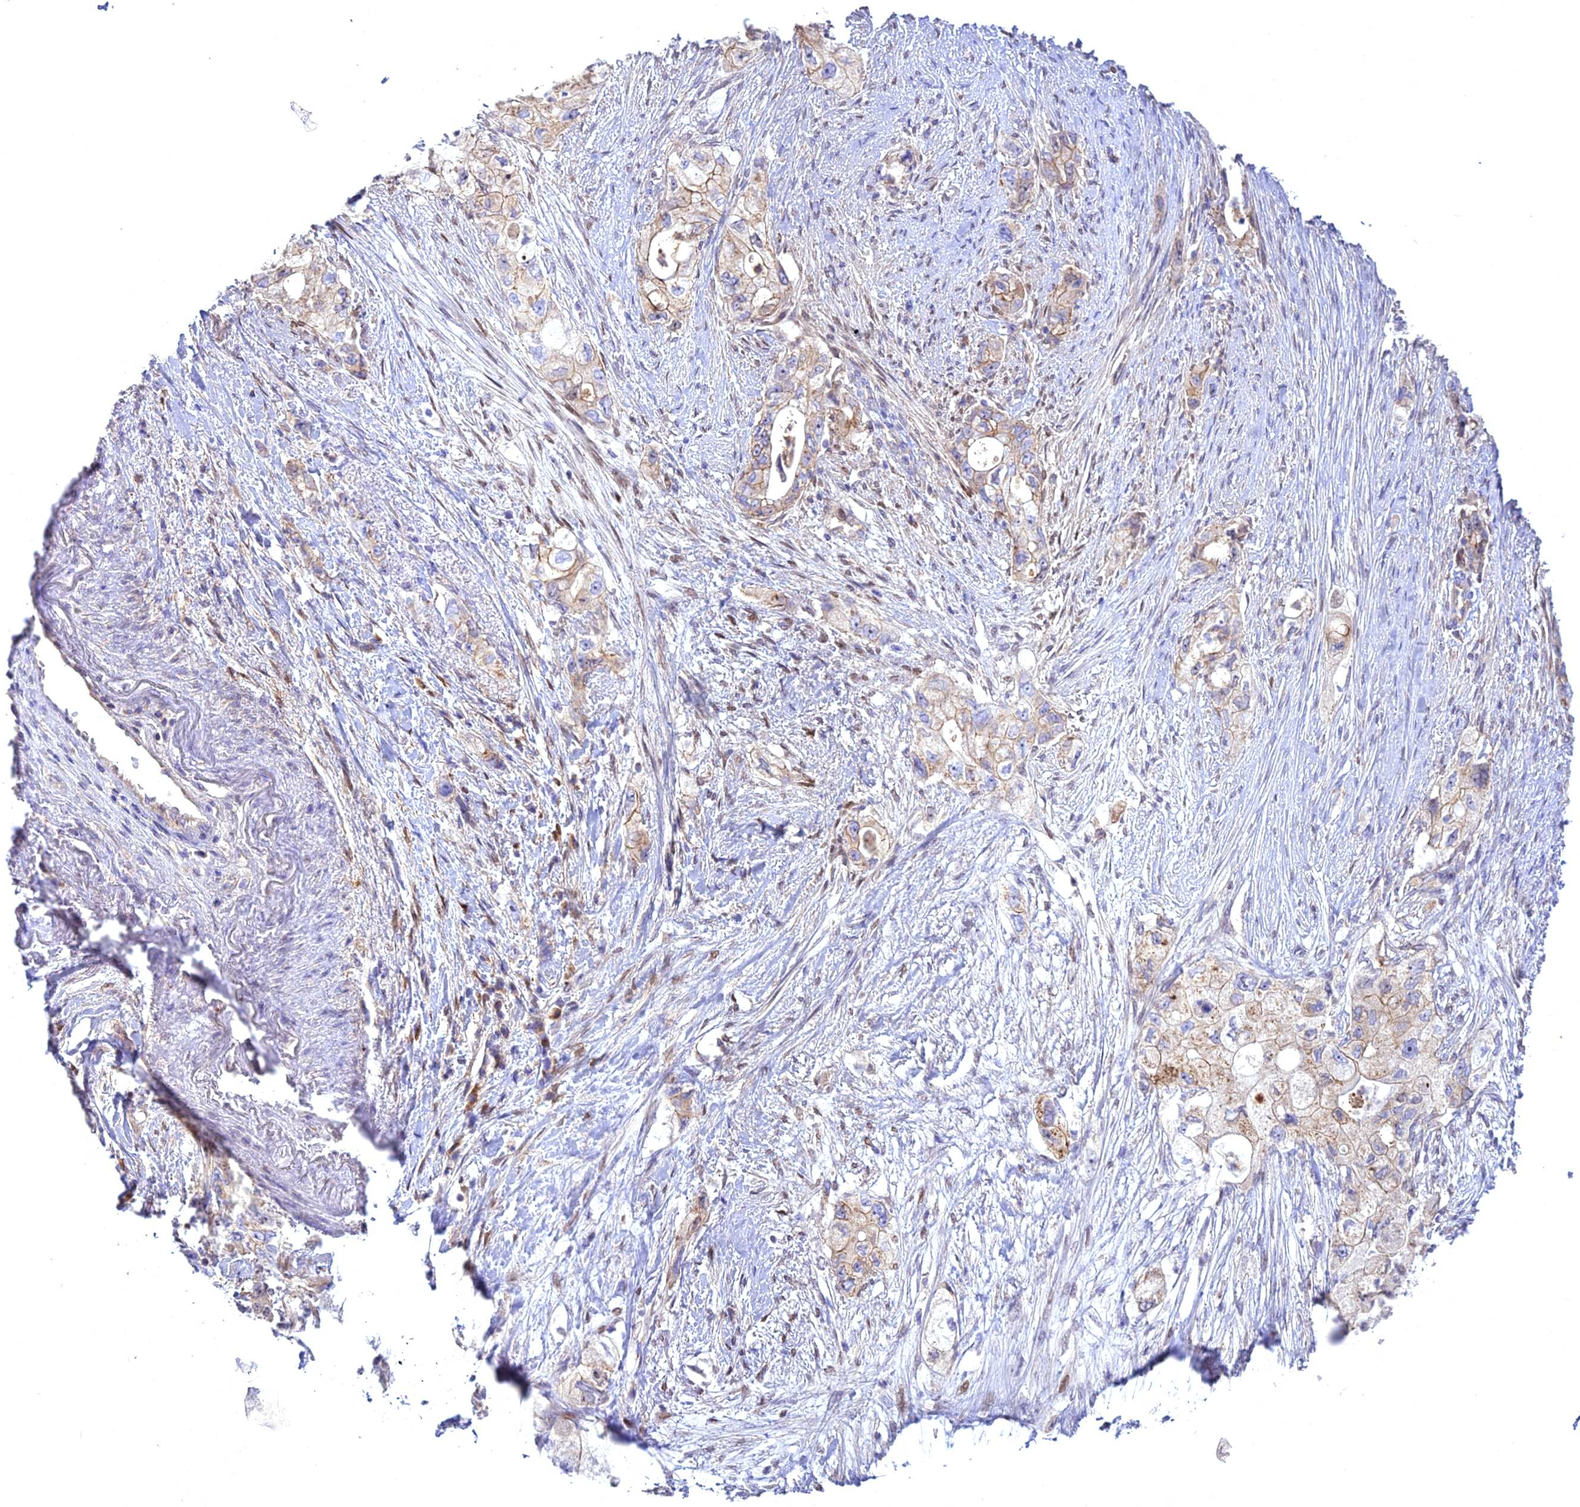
{"staining": {"intensity": "moderate", "quantity": "25%-75%", "location": "cytoplasmic/membranous"}, "tissue": "pancreatic cancer", "cell_type": "Tumor cells", "image_type": "cancer", "snomed": [{"axis": "morphology", "description": "Adenocarcinoma, NOS"}, {"axis": "topography", "description": "Pancreas"}], "caption": "Immunohistochemical staining of human pancreatic adenocarcinoma shows medium levels of moderate cytoplasmic/membranous protein positivity in about 25%-75% of tumor cells.", "gene": "CENPV", "patient": {"sex": "female", "age": 73}}